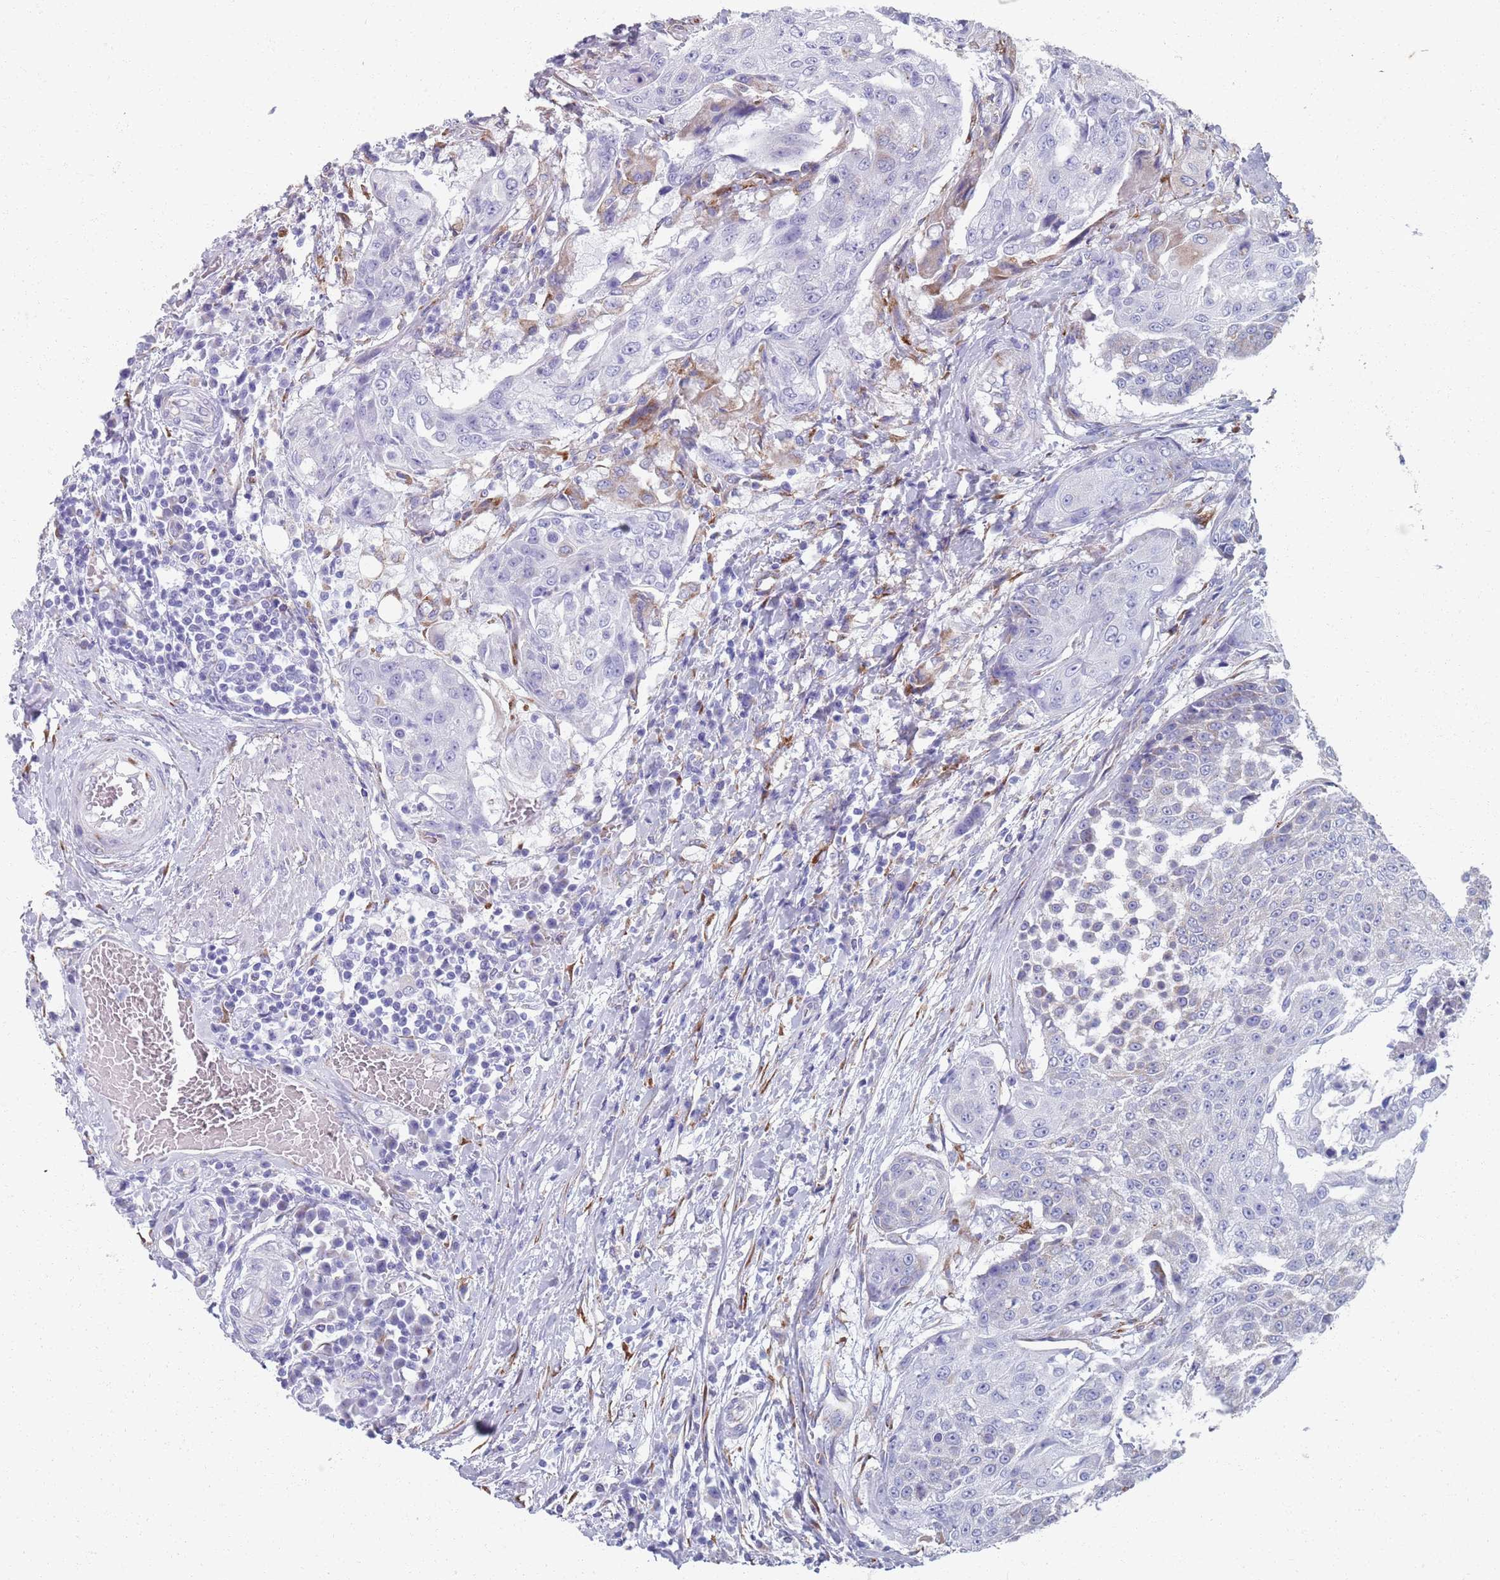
{"staining": {"intensity": "negative", "quantity": "none", "location": "none"}, "tissue": "urothelial cancer", "cell_type": "Tumor cells", "image_type": "cancer", "snomed": [{"axis": "morphology", "description": "Urothelial carcinoma, High grade"}, {"axis": "topography", "description": "Urinary bladder"}], "caption": "This is an immunohistochemistry photomicrograph of human urothelial carcinoma (high-grade). There is no staining in tumor cells.", "gene": "PLOD1", "patient": {"sex": "female", "age": 63}}